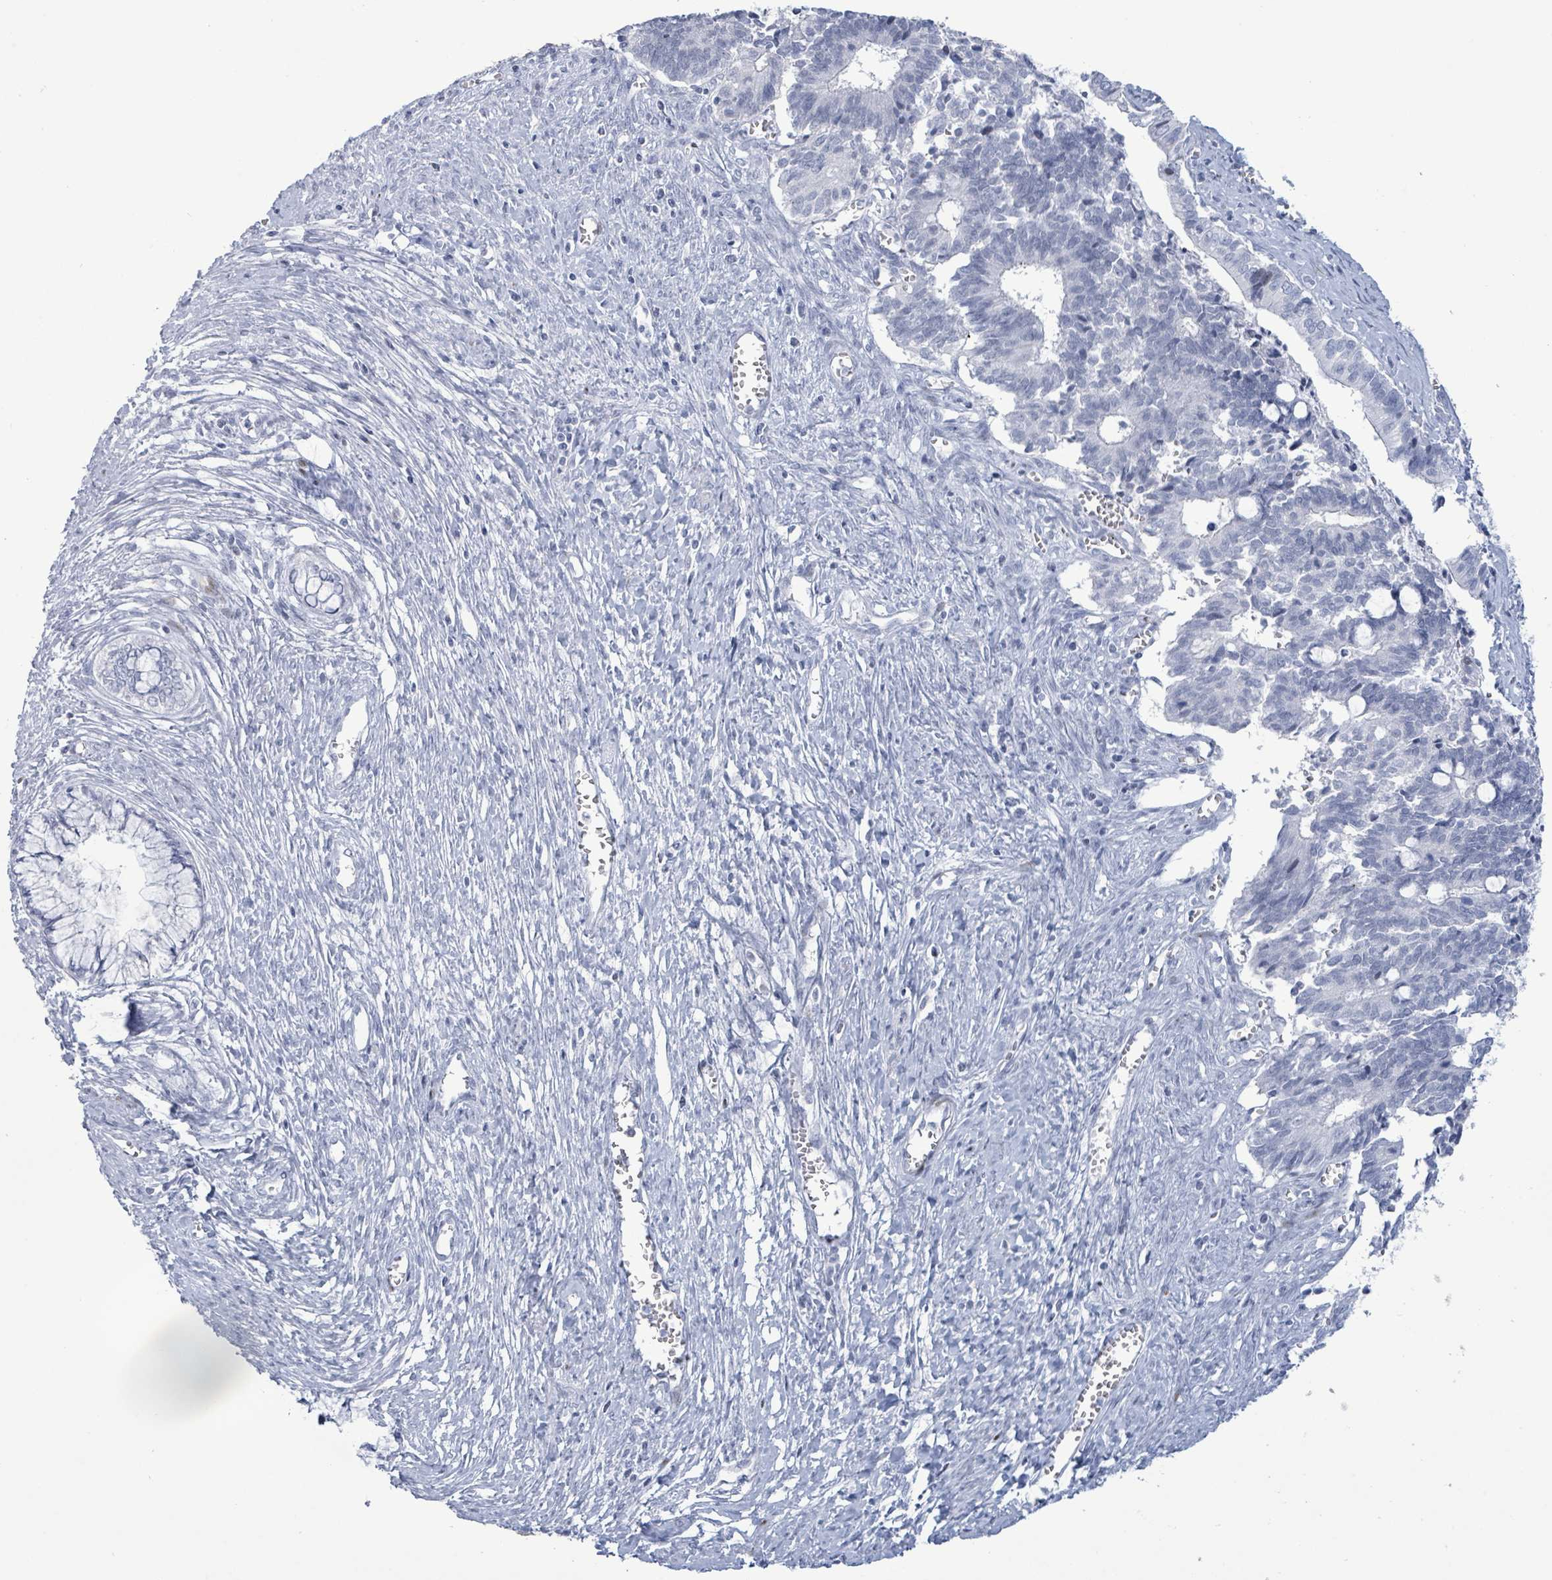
{"staining": {"intensity": "negative", "quantity": "none", "location": "none"}, "tissue": "cervical cancer", "cell_type": "Tumor cells", "image_type": "cancer", "snomed": [{"axis": "morphology", "description": "Adenocarcinoma, NOS"}, {"axis": "topography", "description": "Cervix"}], "caption": "Human cervical cancer (adenocarcinoma) stained for a protein using immunohistochemistry demonstrates no positivity in tumor cells.", "gene": "MALL", "patient": {"sex": "female", "age": 44}}